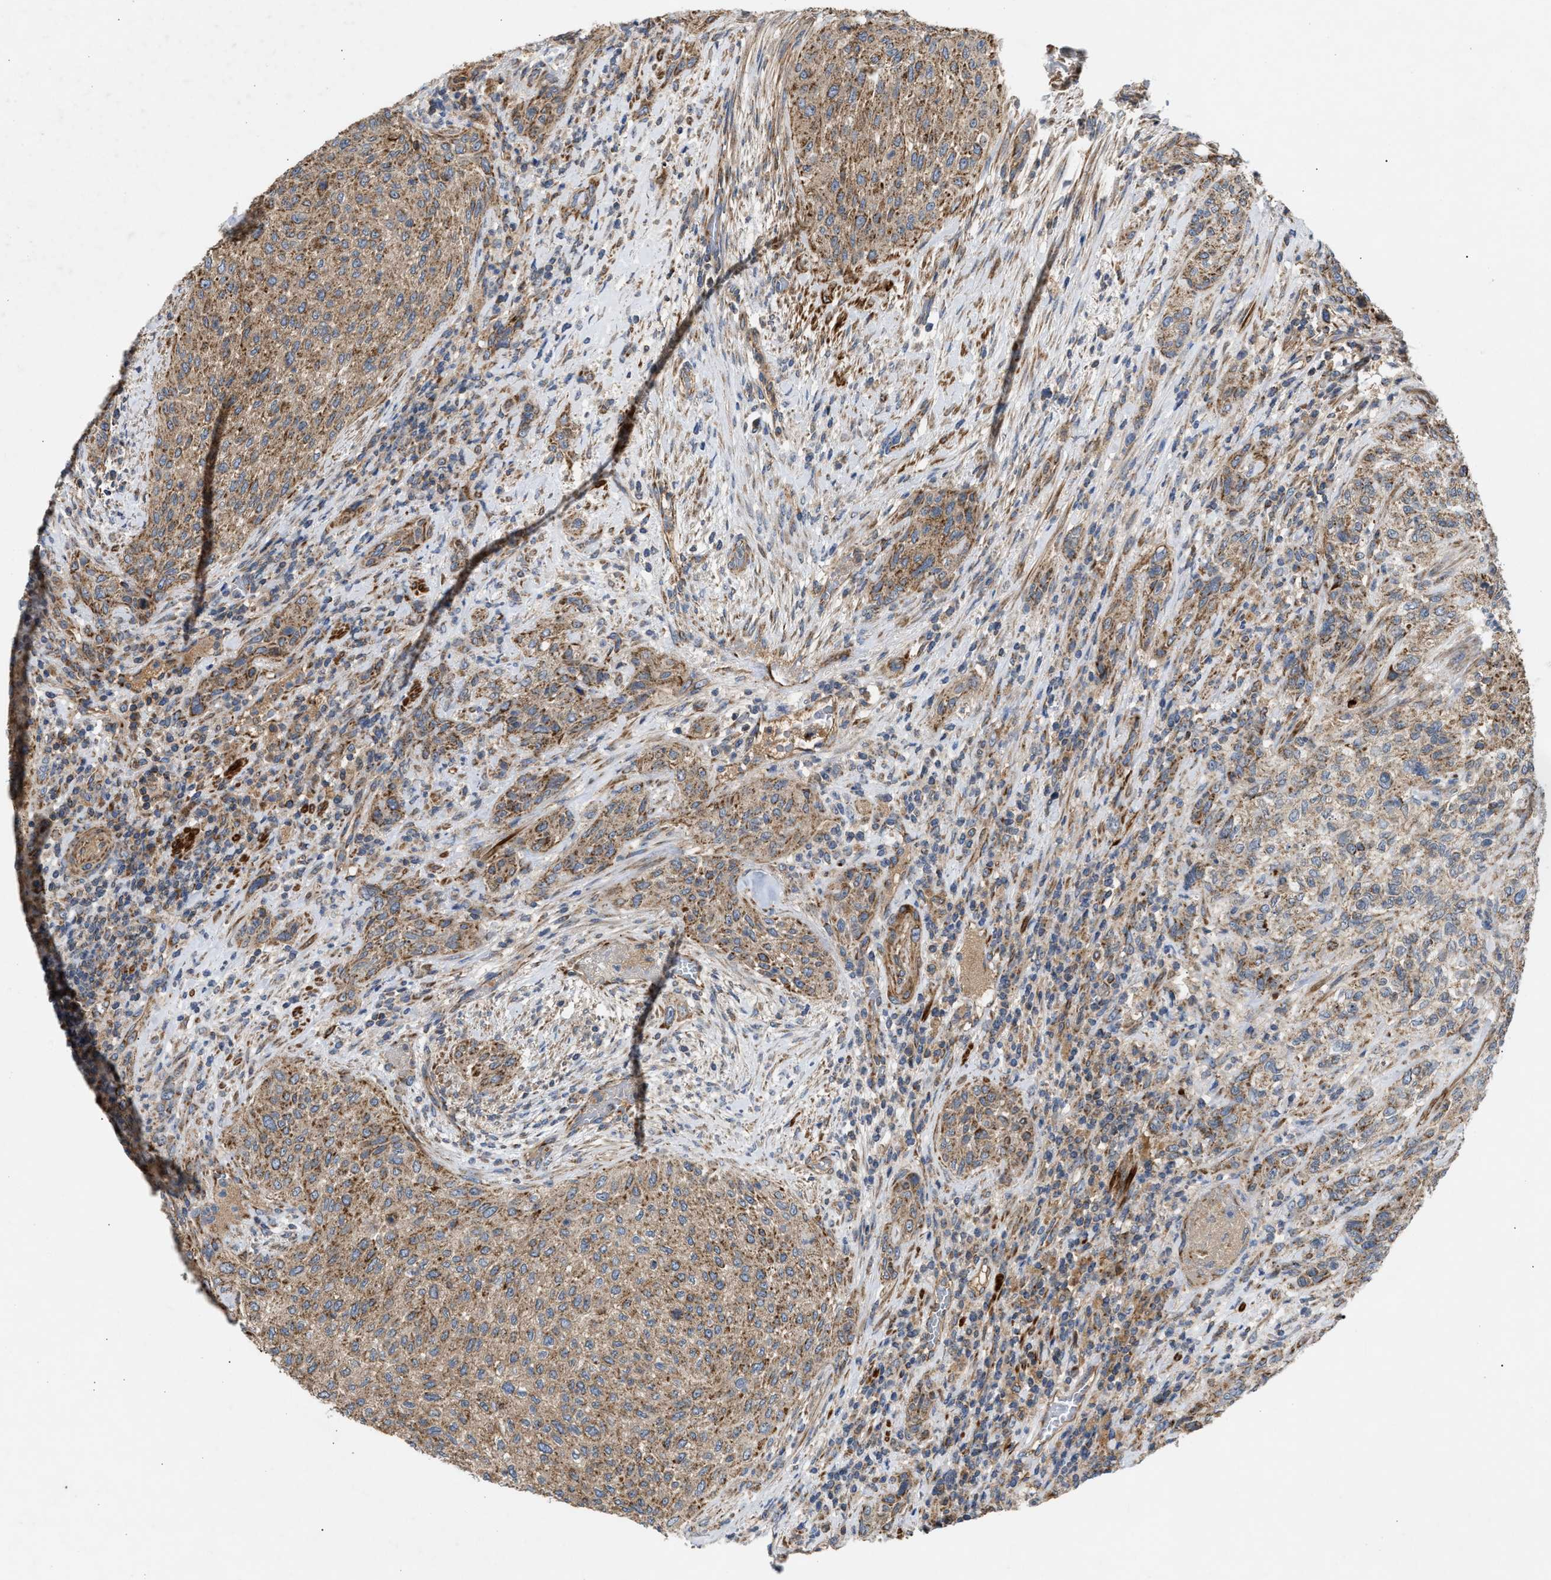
{"staining": {"intensity": "moderate", "quantity": ">75%", "location": "cytoplasmic/membranous"}, "tissue": "urothelial cancer", "cell_type": "Tumor cells", "image_type": "cancer", "snomed": [{"axis": "morphology", "description": "Urothelial carcinoma, Low grade"}, {"axis": "morphology", "description": "Urothelial carcinoma, High grade"}, {"axis": "topography", "description": "Urinary bladder"}], "caption": "High-grade urothelial carcinoma stained with DAB (3,3'-diaminobenzidine) immunohistochemistry exhibits medium levels of moderate cytoplasmic/membranous positivity in about >75% of tumor cells.", "gene": "TACO1", "patient": {"sex": "male", "age": 35}}